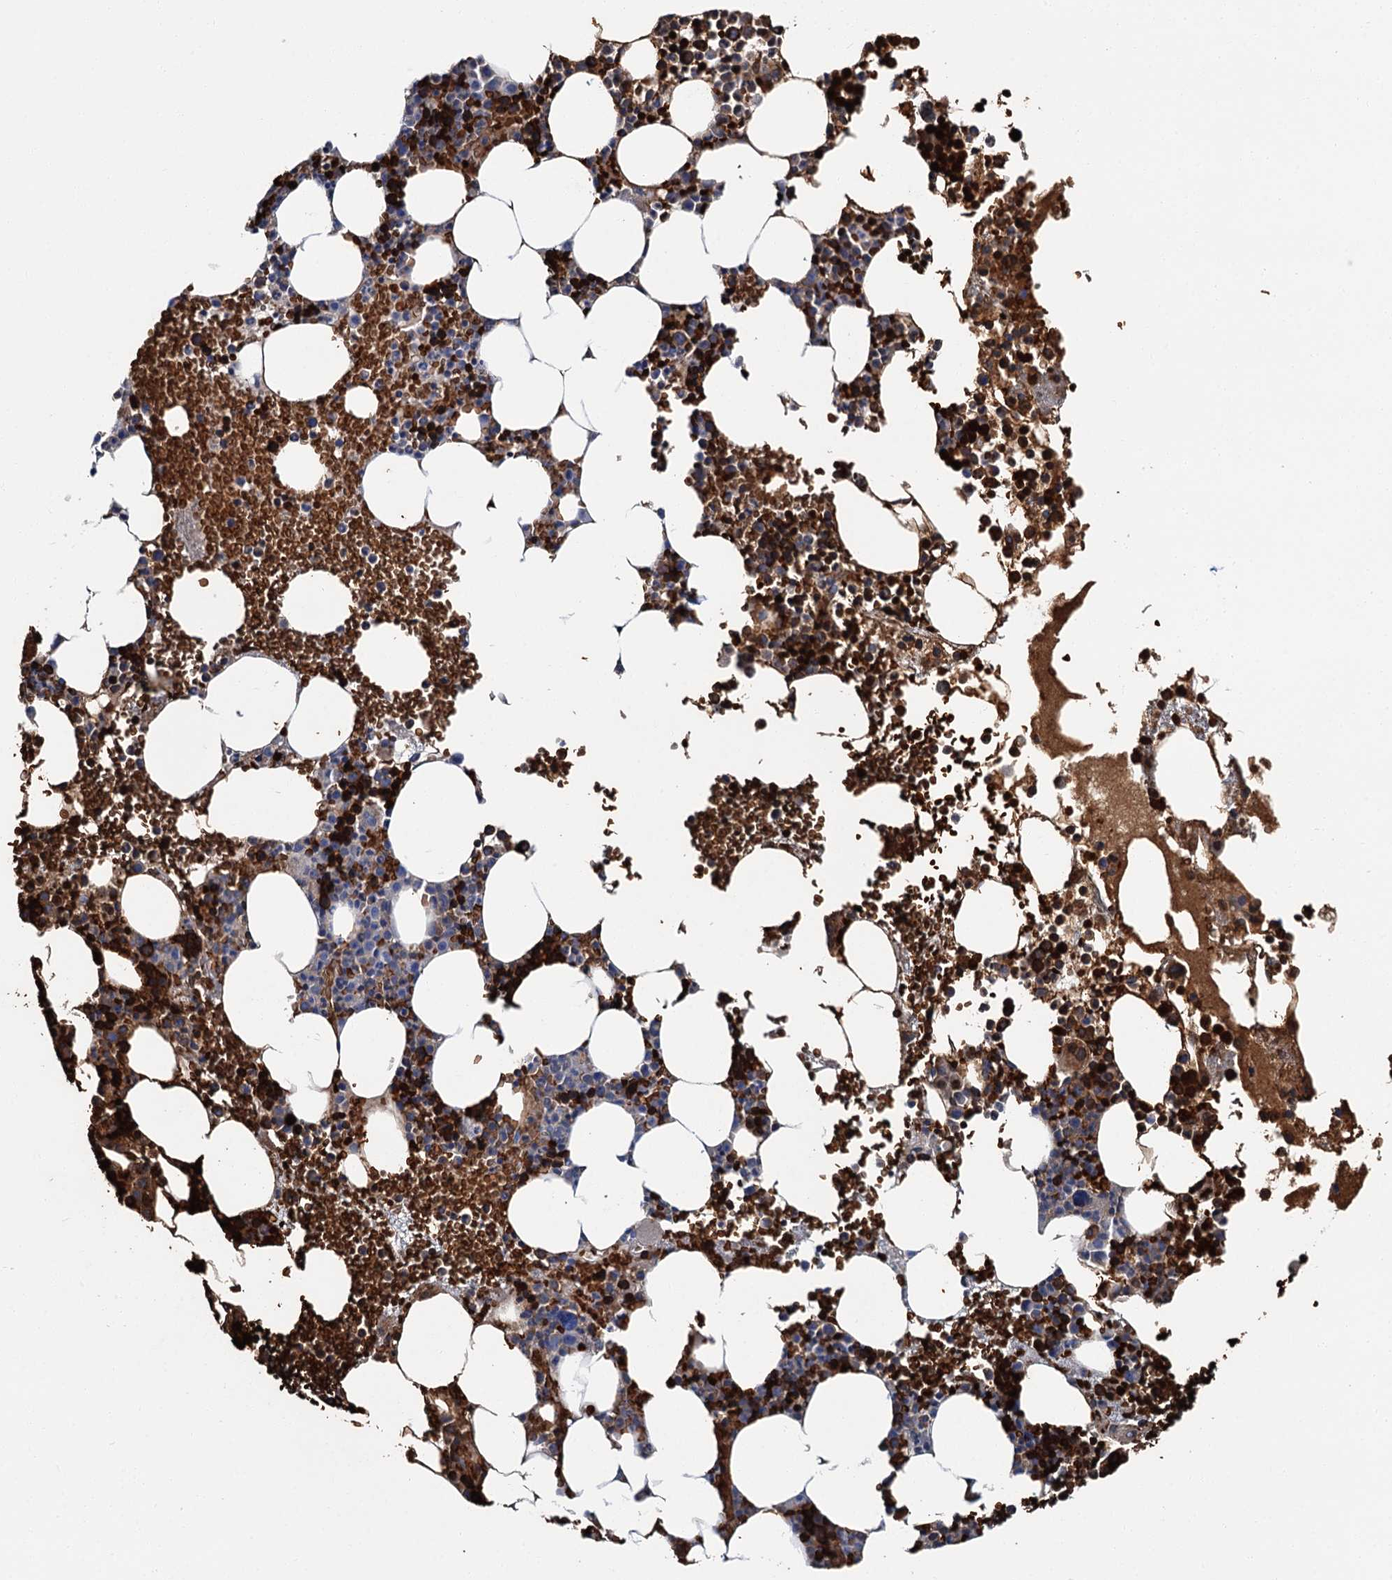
{"staining": {"intensity": "strong", "quantity": "25%-75%", "location": "cytoplasmic/membranous"}, "tissue": "bone marrow", "cell_type": "Hematopoietic cells", "image_type": "normal", "snomed": [{"axis": "morphology", "description": "Normal tissue, NOS"}, {"axis": "topography", "description": "Bone marrow"}], "caption": "A brown stain shows strong cytoplasmic/membranous positivity of a protein in hematopoietic cells of unremarkable bone marrow.", "gene": "ATG2A", "patient": {"sex": "female", "age": 76}}